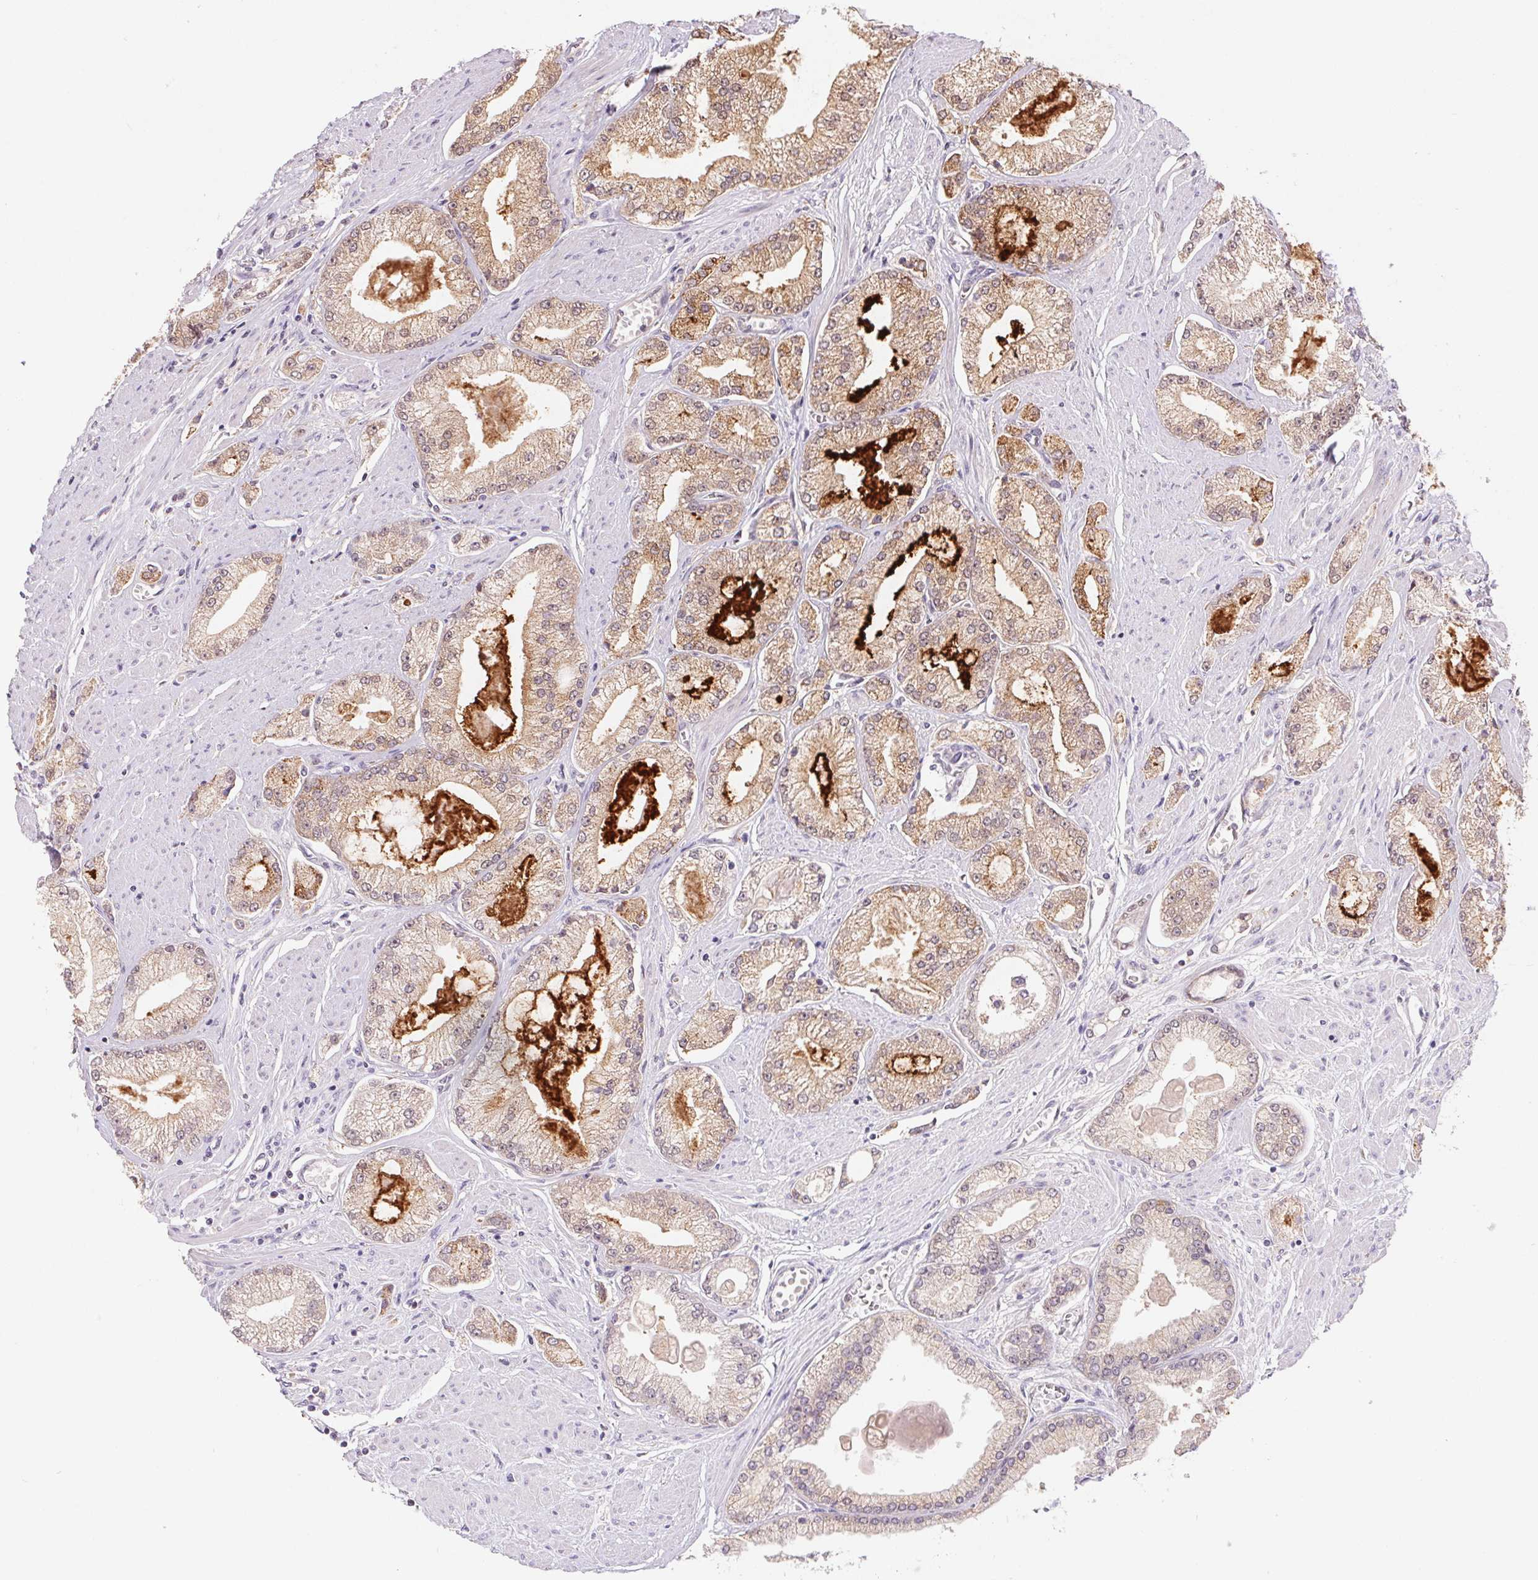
{"staining": {"intensity": "weak", "quantity": ">75%", "location": "cytoplasmic/membranous"}, "tissue": "prostate cancer", "cell_type": "Tumor cells", "image_type": "cancer", "snomed": [{"axis": "morphology", "description": "Adenocarcinoma, High grade"}, {"axis": "topography", "description": "Prostate"}], "caption": "Immunohistochemical staining of prostate adenocarcinoma (high-grade) displays low levels of weak cytoplasmic/membranous protein expression in approximately >75% of tumor cells. (DAB (3,3'-diaminobenzidine) = brown stain, brightfield microscopy at high magnification).", "gene": "RRM1", "patient": {"sex": "male", "age": 68}}